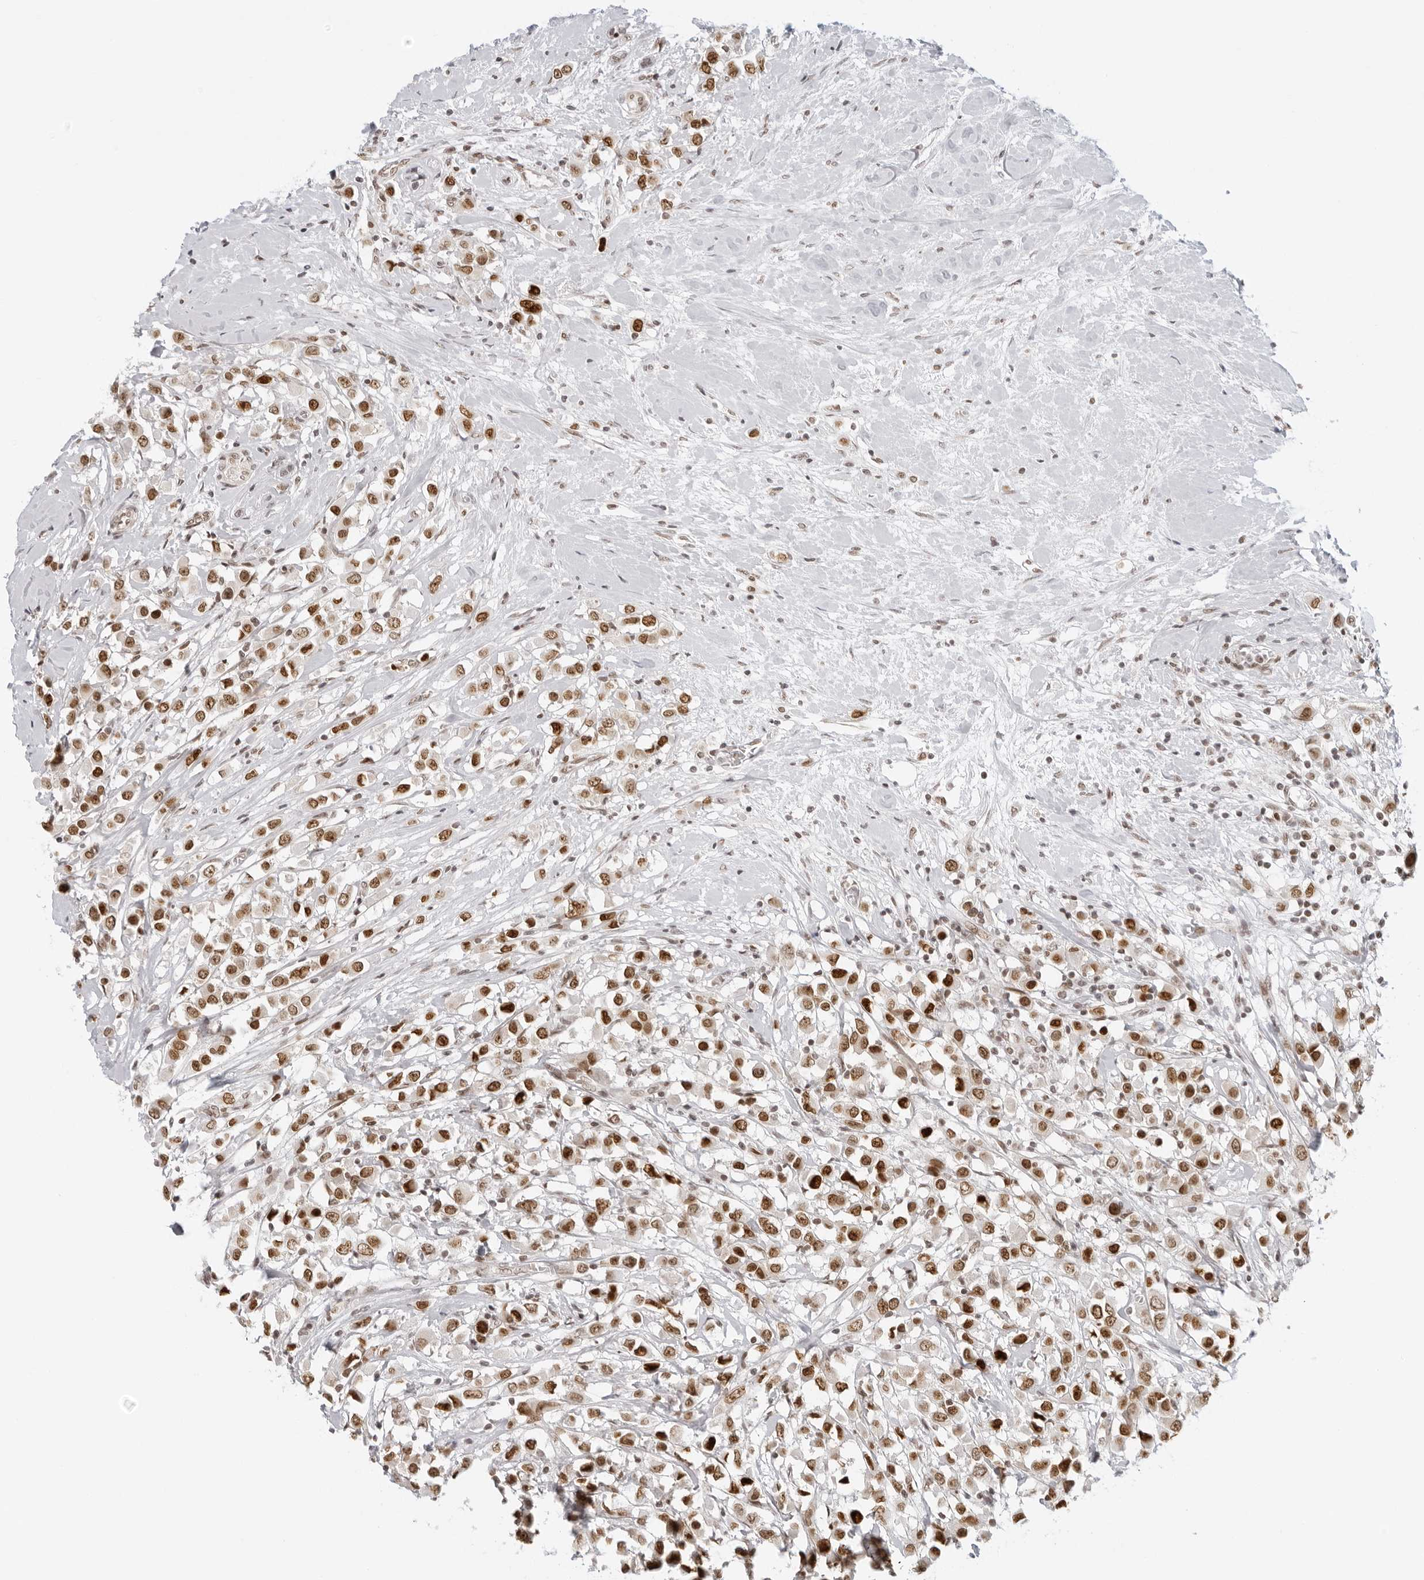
{"staining": {"intensity": "moderate", "quantity": ">75%", "location": "nuclear"}, "tissue": "breast cancer", "cell_type": "Tumor cells", "image_type": "cancer", "snomed": [{"axis": "morphology", "description": "Duct carcinoma"}, {"axis": "topography", "description": "Breast"}], "caption": "Immunohistochemical staining of human breast invasive ductal carcinoma shows moderate nuclear protein positivity in approximately >75% of tumor cells. Ihc stains the protein in brown and the nuclei are stained blue.", "gene": "RCC1", "patient": {"sex": "female", "age": 61}}